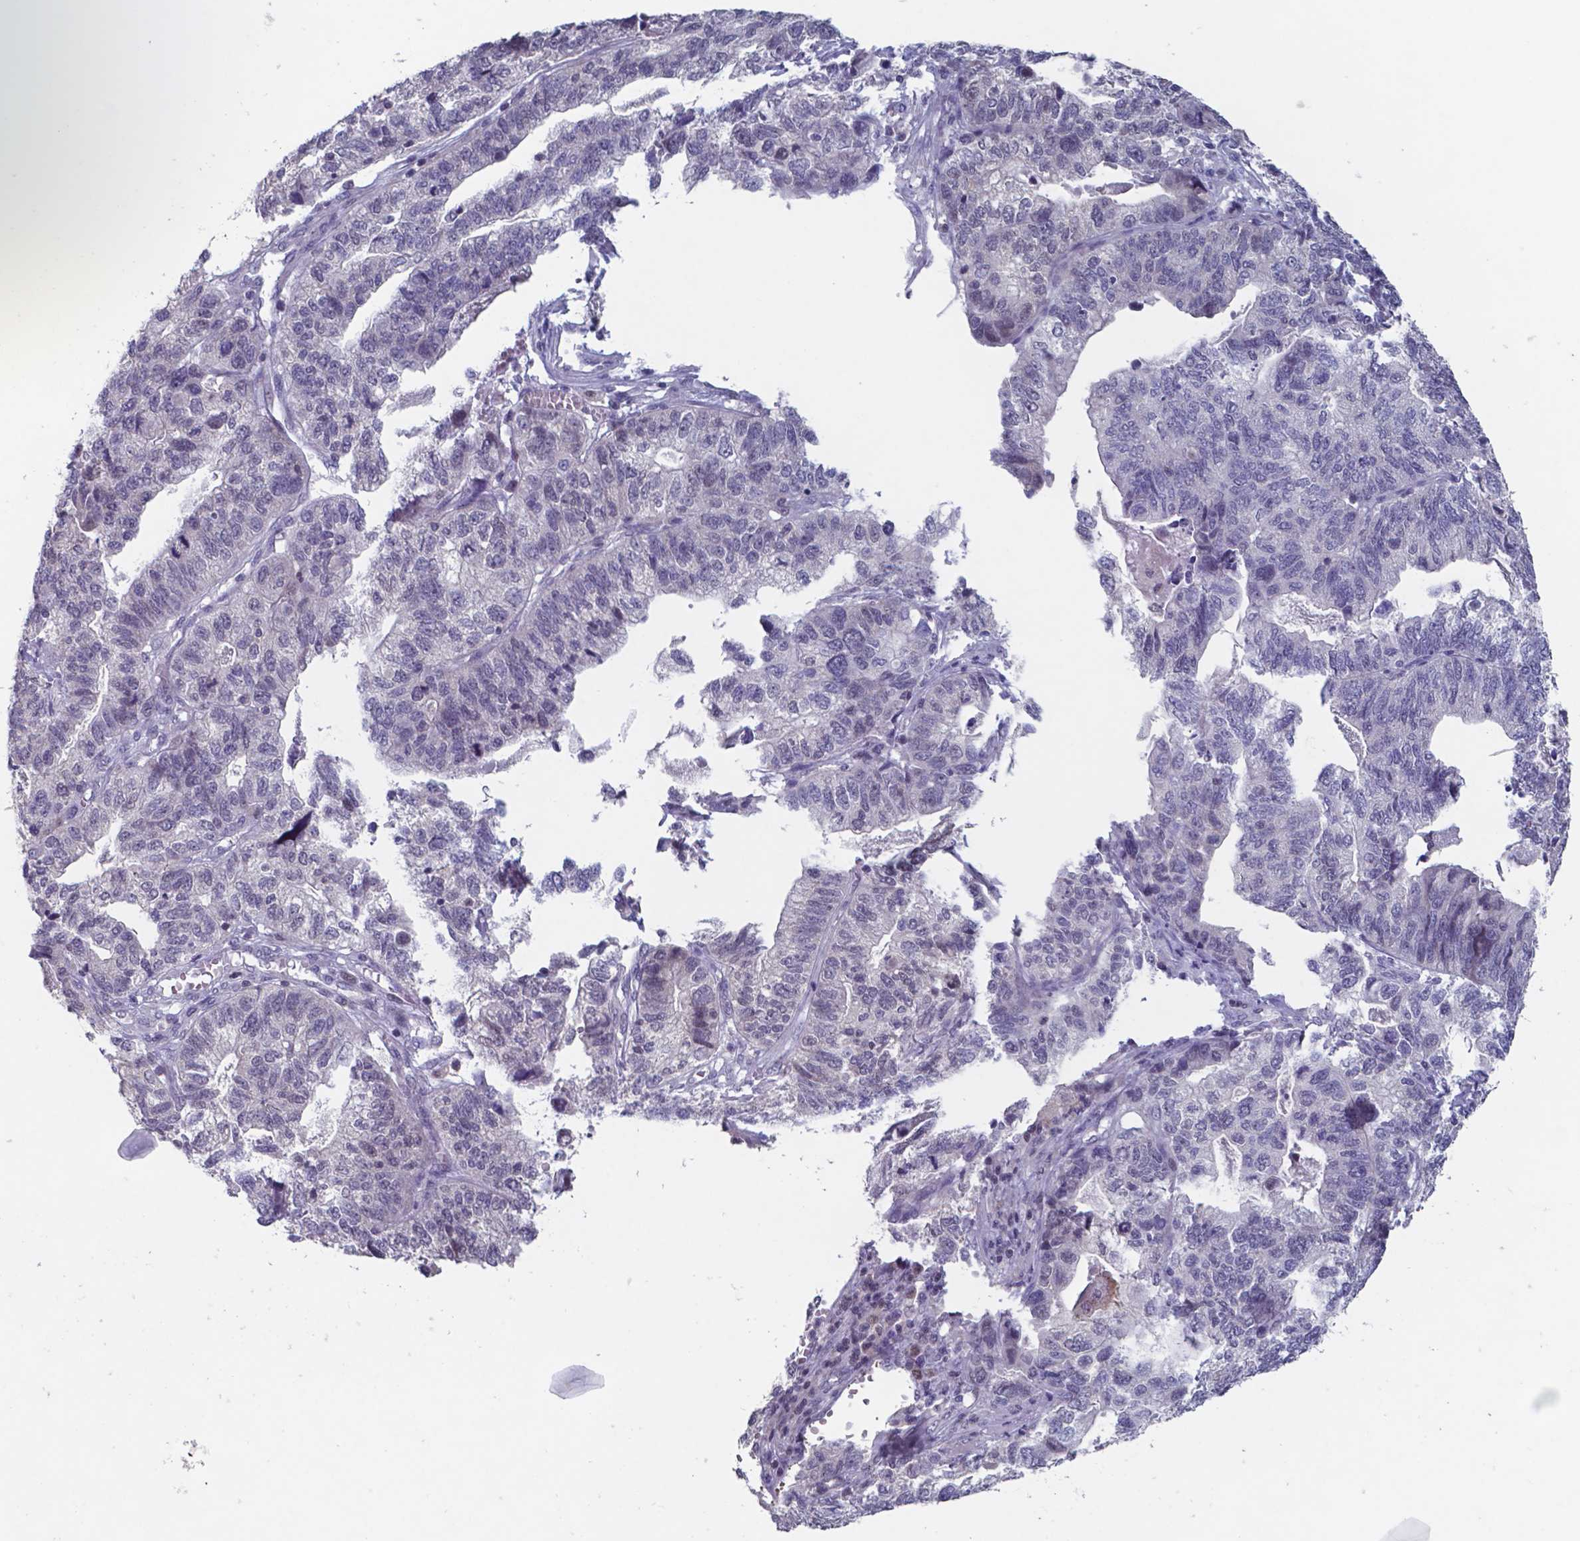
{"staining": {"intensity": "negative", "quantity": "none", "location": "none"}, "tissue": "stomach cancer", "cell_type": "Tumor cells", "image_type": "cancer", "snomed": [{"axis": "morphology", "description": "Adenocarcinoma, NOS"}, {"axis": "topography", "description": "Stomach, upper"}], "caption": "There is no significant staining in tumor cells of stomach cancer (adenocarcinoma).", "gene": "TDP2", "patient": {"sex": "female", "age": 67}}